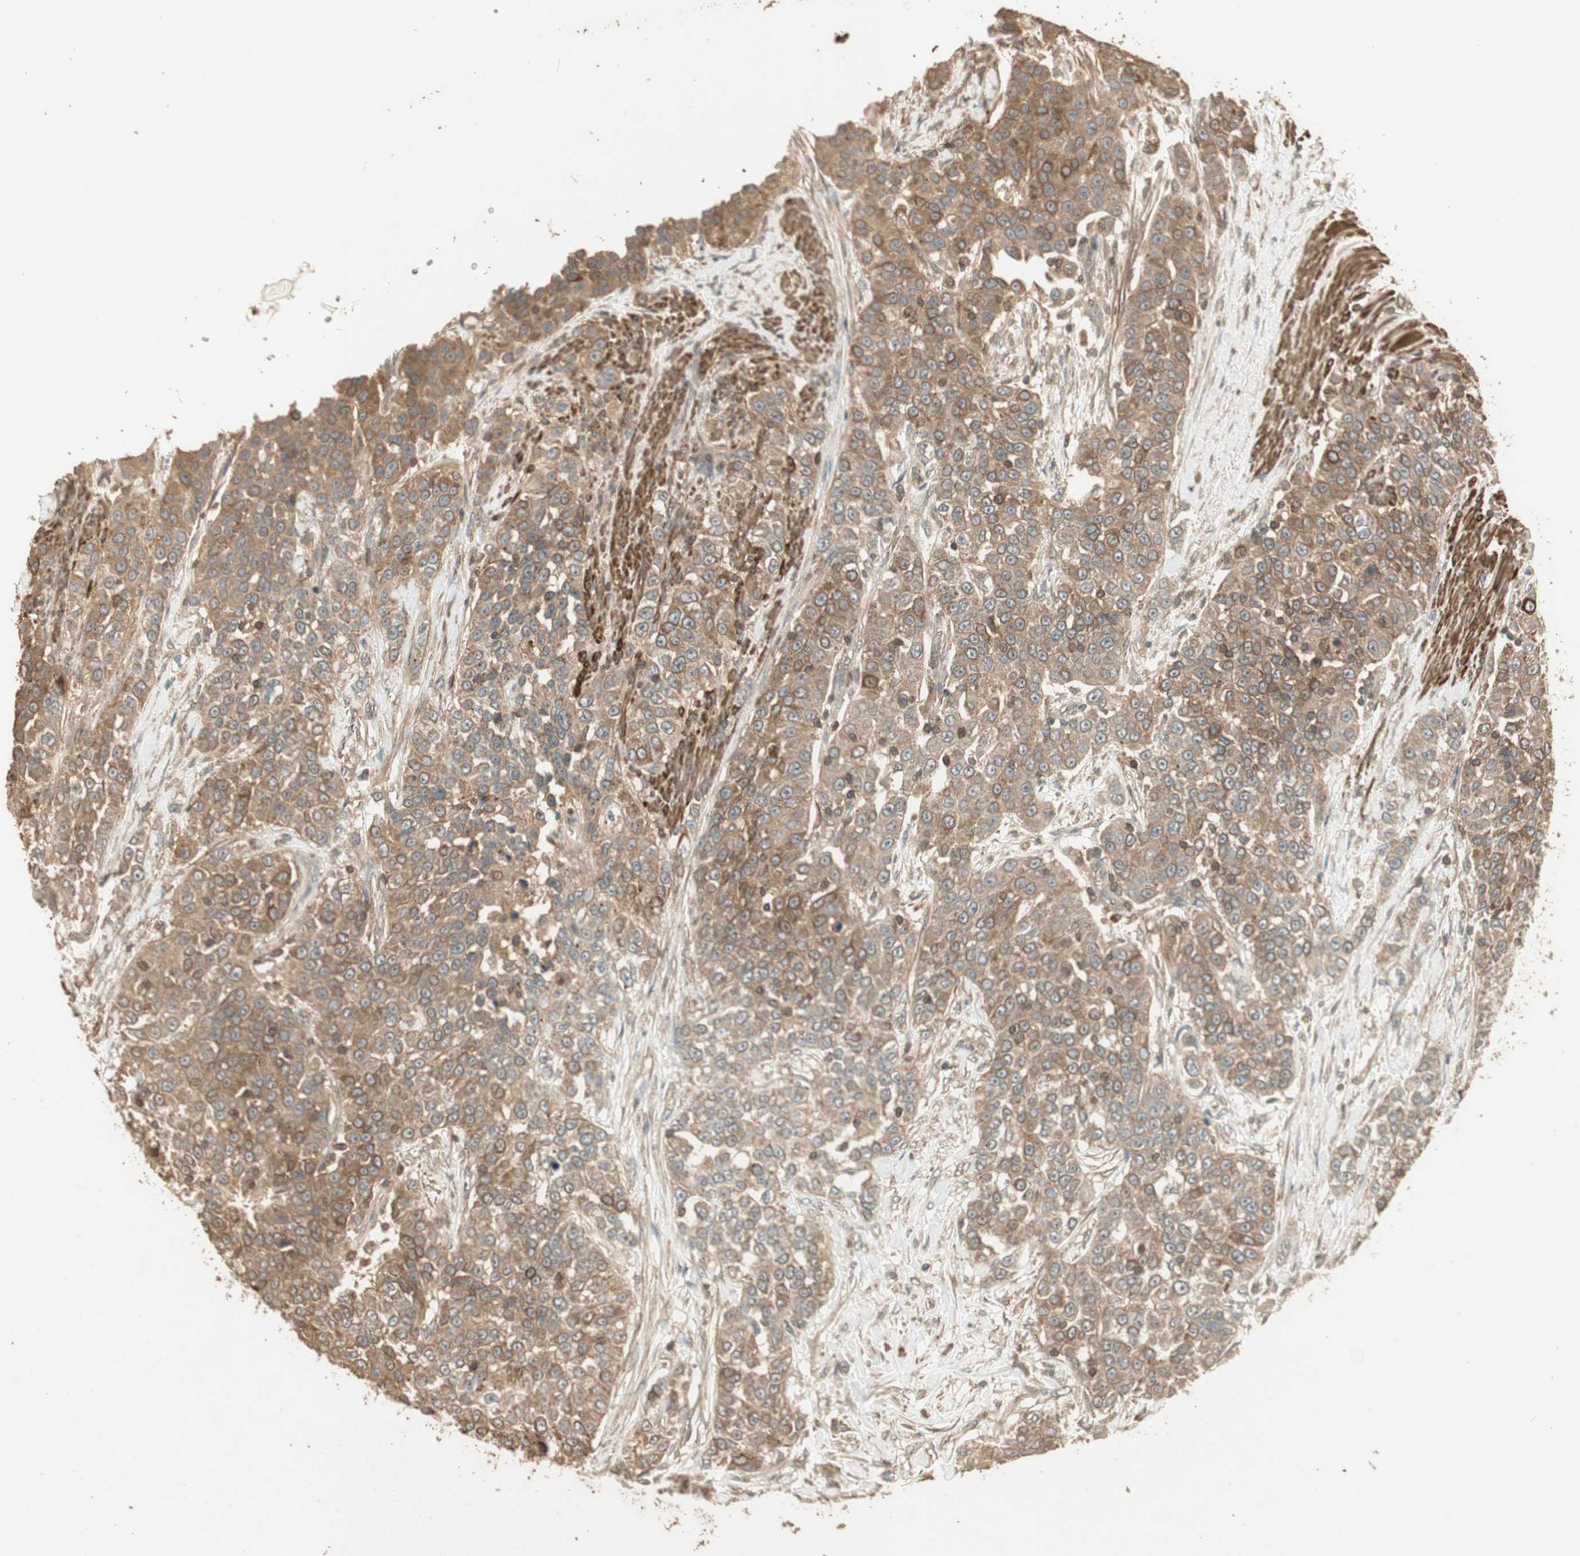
{"staining": {"intensity": "moderate", "quantity": ">75%", "location": "cytoplasmic/membranous"}, "tissue": "urothelial cancer", "cell_type": "Tumor cells", "image_type": "cancer", "snomed": [{"axis": "morphology", "description": "Urothelial carcinoma, High grade"}, {"axis": "topography", "description": "Urinary bladder"}], "caption": "Urothelial carcinoma (high-grade) was stained to show a protein in brown. There is medium levels of moderate cytoplasmic/membranous positivity in about >75% of tumor cells.", "gene": "USP2", "patient": {"sex": "female", "age": 80}}